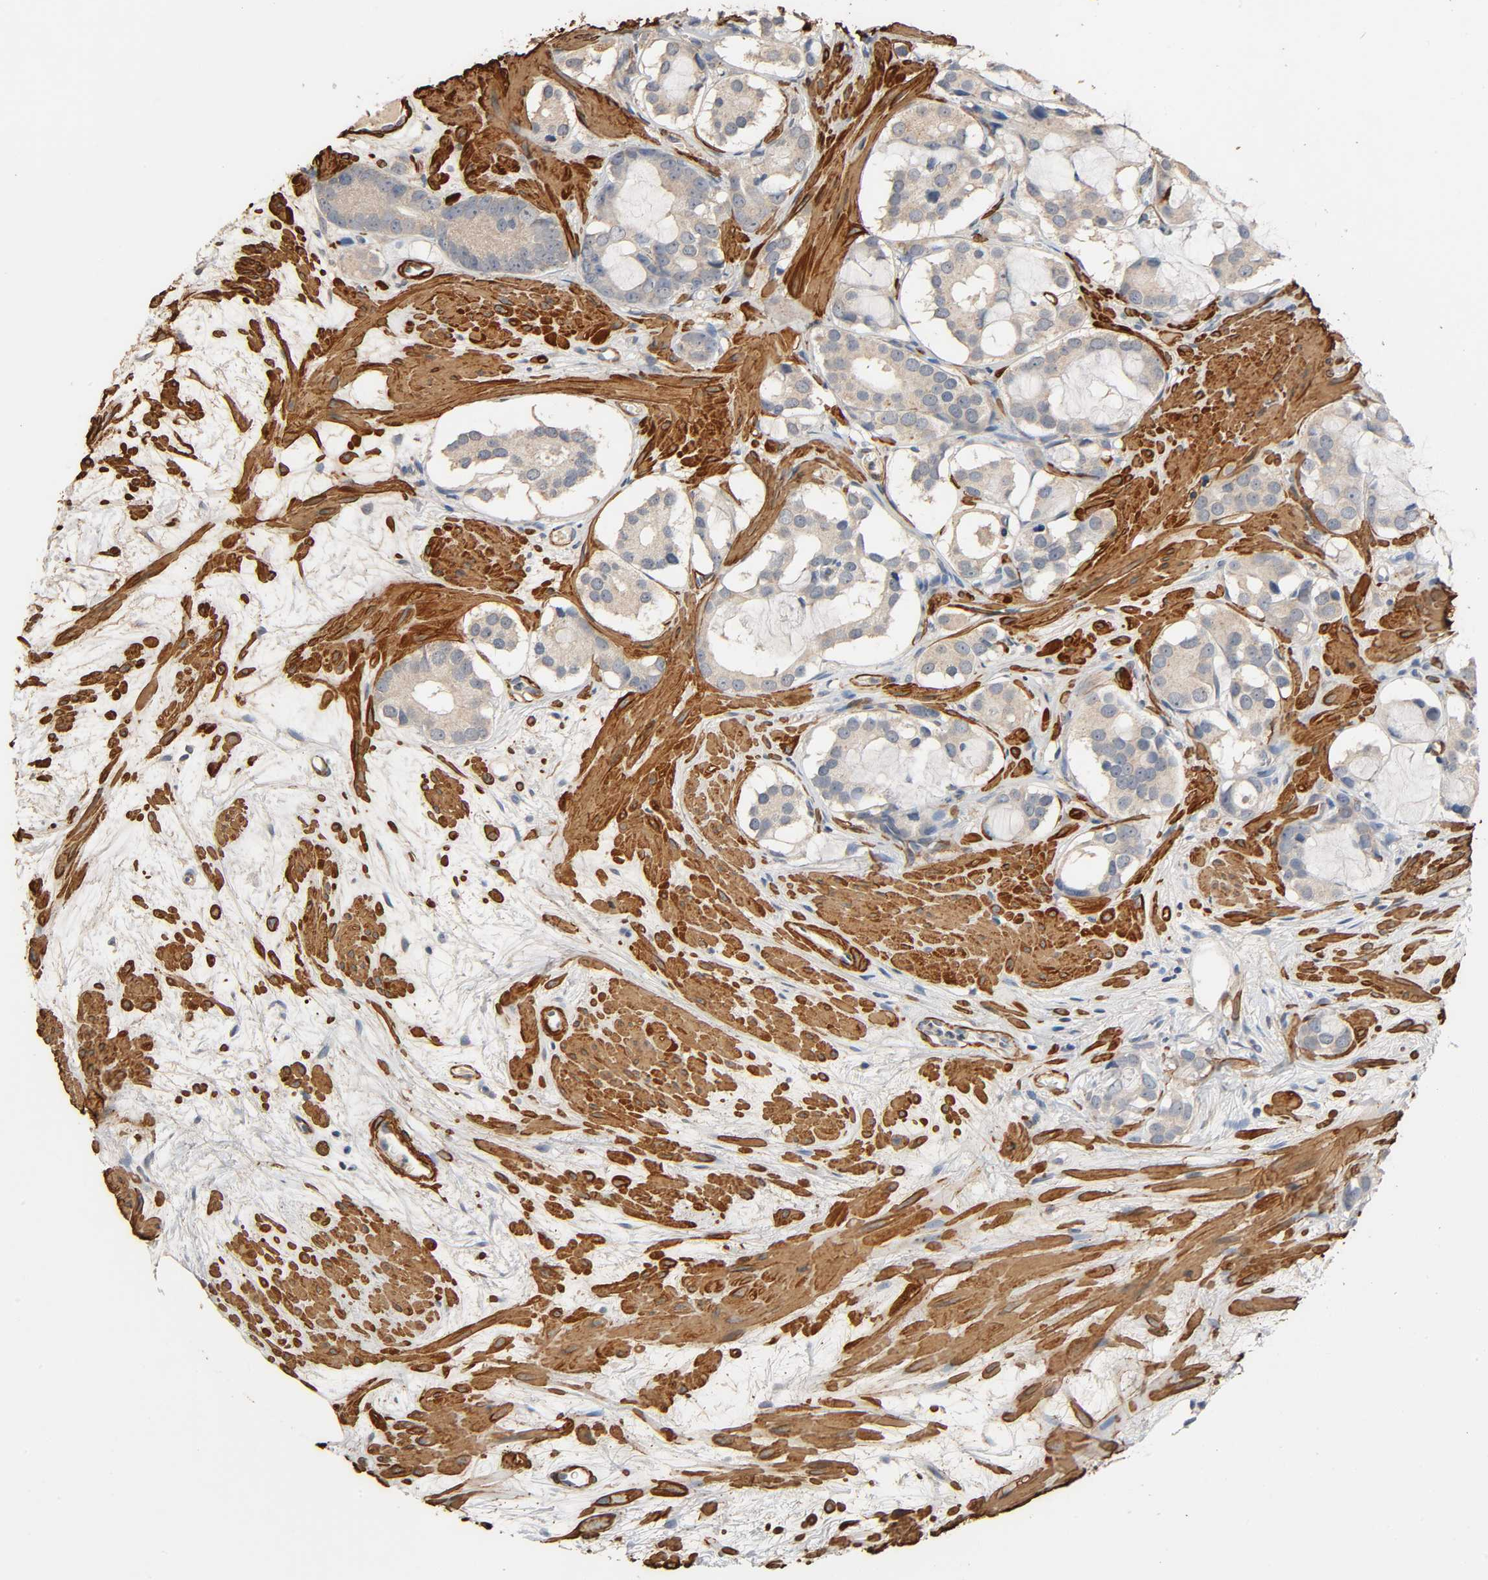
{"staining": {"intensity": "weak", "quantity": ">75%", "location": "cytoplasmic/membranous"}, "tissue": "prostate cancer", "cell_type": "Tumor cells", "image_type": "cancer", "snomed": [{"axis": "morphology", "description": "Adenocarcinoma, Low grade"}, {"axis": "topography", "description": "Prostate"}], "caption": "Protein staining exhibits weak cytoplasmic/membranous expression in about >75% of tumor cells in prostate adenocarcinoma (low-grade).", "gene": "GSTA3", "patient": {"sex": "male", "age": 57}}